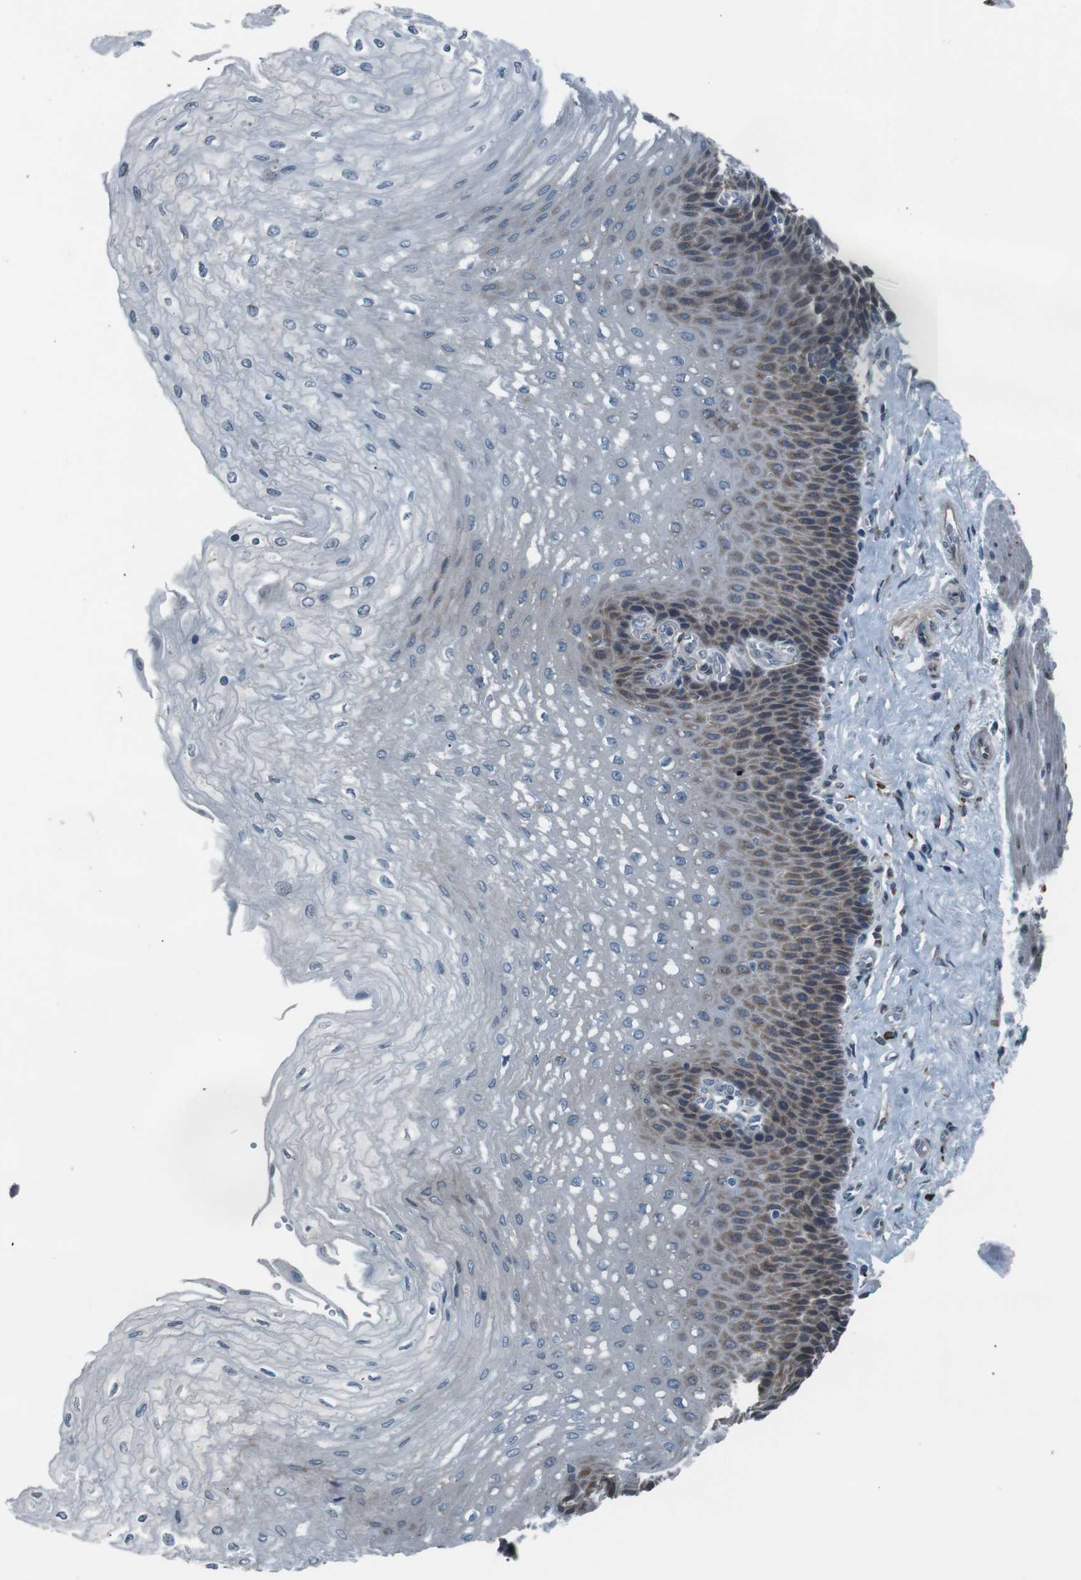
{"staining": {"intensity": "negative", "quantity": "none", "location": "none"}, "tissue": "esophagus", "cell_type": "Squamous epithelial cells", "image_type": "normal", "snomed": [{"axis": "morphology", "description": "Normal tissue, NOS"}, {"axis": "topography", "description": "Esophagus"}], "caption": "This is an IHC micrograph of unremarkable esophagus. There is no expression in squamous epithelial cells.", "gene": "SIGMAR1", "patient": {"sex": "female", "age": 72}}